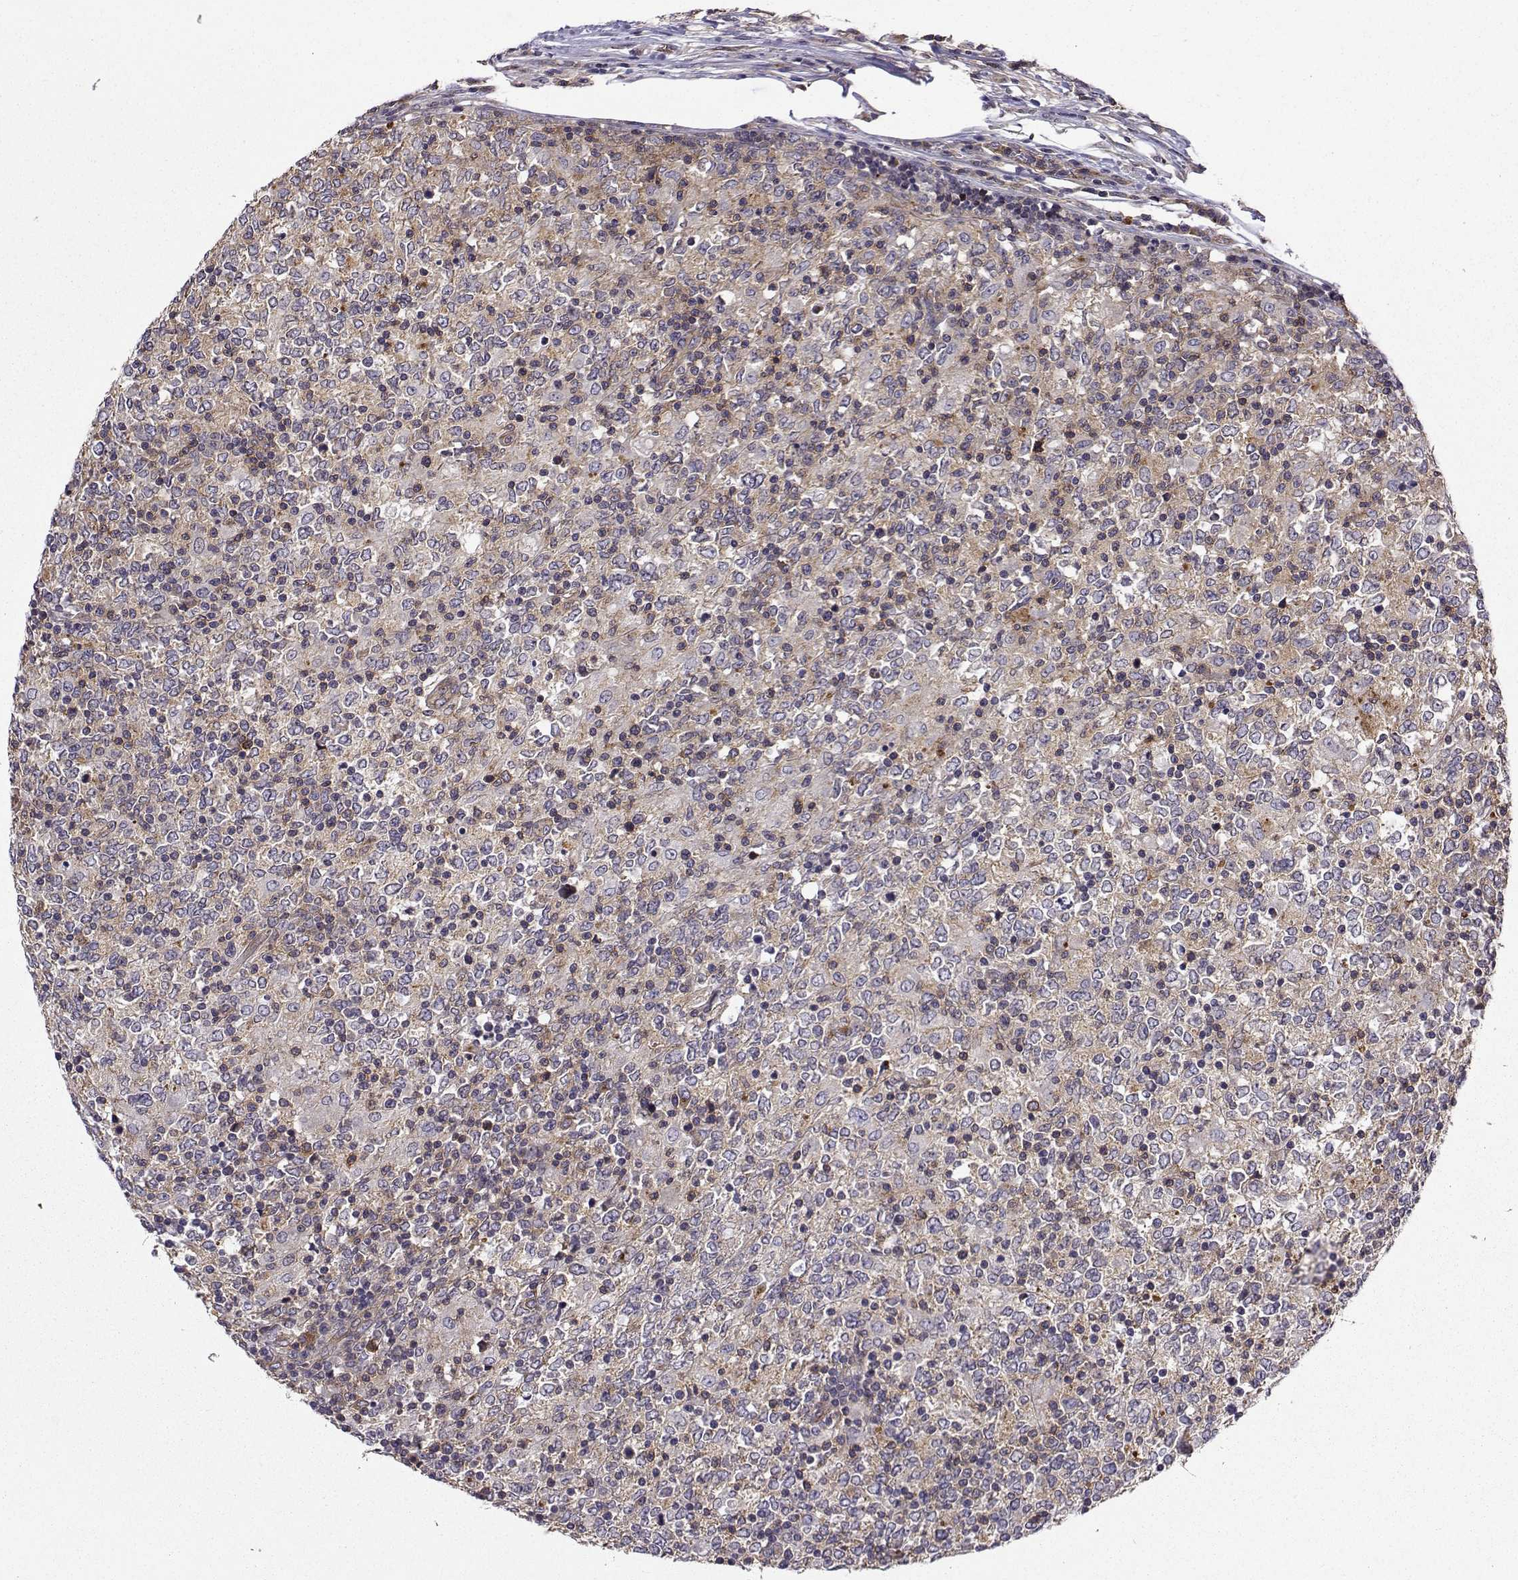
{"staining": {"intensity": "weak", "quantity": ">75%", "location": "cytoplasmic/membranous"}, "tissue": "lymphoma", "cell_type": "Tumor cells", "image_type": "cancer", "snomed": [{"axis": "morphology", "description": "Malignant lymphoma, non-Hodgkin's type, High grade"}, {"axis": "topography", "description": "Lymph node"}], "caption": "Immunohistochemistry staining of malignant lymphoma, non-Hodgkin's type (high-grade), which shows low levels of weak cytoplasmic/membranous staining in approximately >75% of tumor cells indicating weak cytoplasmic/membranous protein positivity. The staining was performed using DAB (brown) for protein detection and nuclei were counterstained in hematoxylin (blue).", "gene": "ITGB8", "patient": {"sex": "female", "age": 84}}